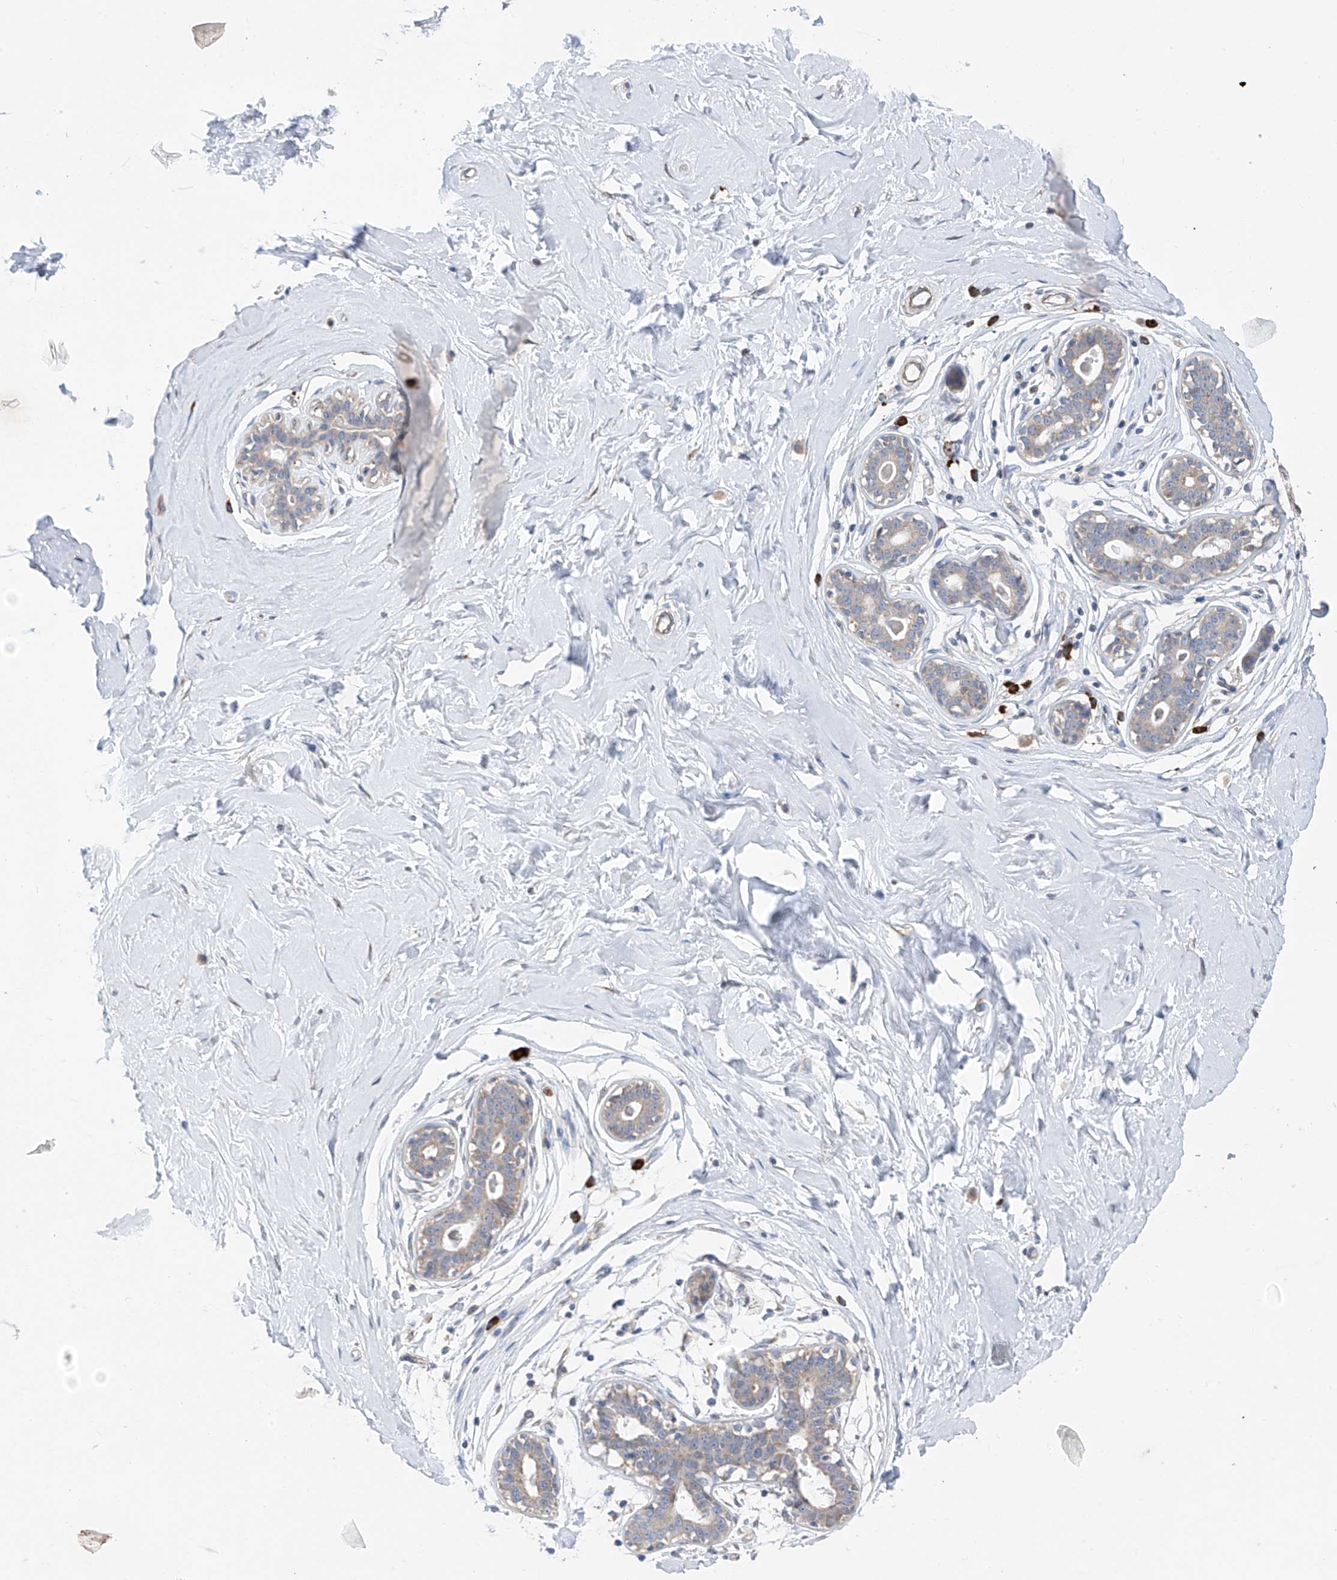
{"staining": {"intensity": "negative", "quantity": "none", "location": "none"}, "tissue": "breast", "cell_type": "Adipocytes", "image_type": "normal", "snomed": [{"axis": "morphology", "description": "Normal tissue, NOS"}, {"axis": "morphology", "description": "Adenoma, NOS"}, {"axis": "topography", "description": "Breast"}], "caption": "The micrograph shows no significant positivity in adipocytes of breast. (DAB (3,3'-diaminobenzidine) immunohistochemistry with hematoxylin counter stain).", "gene": "REC8", "patient": {"sex": "female", "age": 23}}